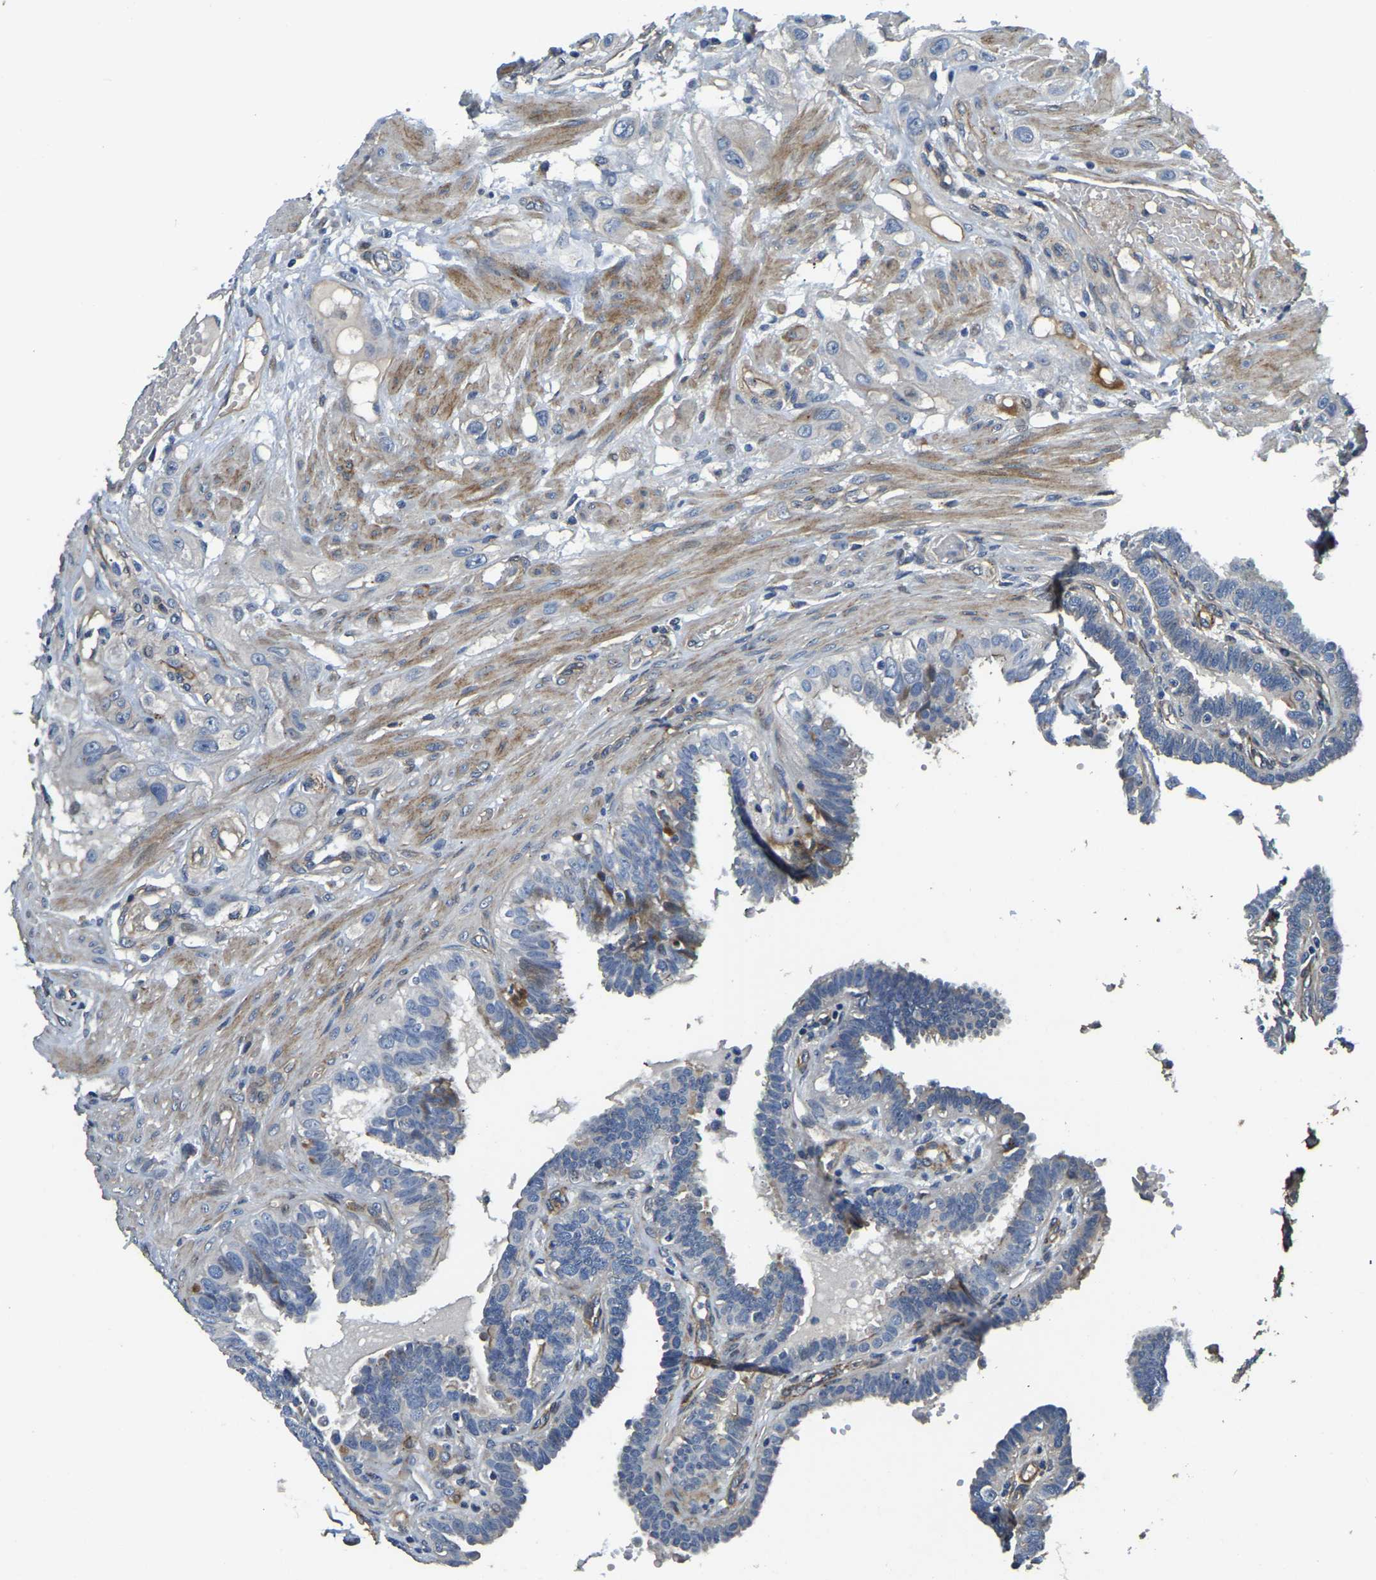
{"staining": {"intensity": "moderate", "quantity": "25%-75%", "location": "cytoplasmic/membranous"}, "tissue": "fallopian tube", "cell_type": "Glandular cells", "image_type": "normal", "snomed": [{"axis": "morphology", "description": "Normal tissue, NOS"}, {"axis": "topography", "description": "Fallopian tube"}, {"axis": "topography", "description": "Placenta"}], "caption": "Protein staining of benign fallopian tube demonstrates moderate cytoplasmic/membranous positivity in about 25%-75% of glandular cells.", "gene": "RNF39", "patient": {"sex": "female", "age": 34}}